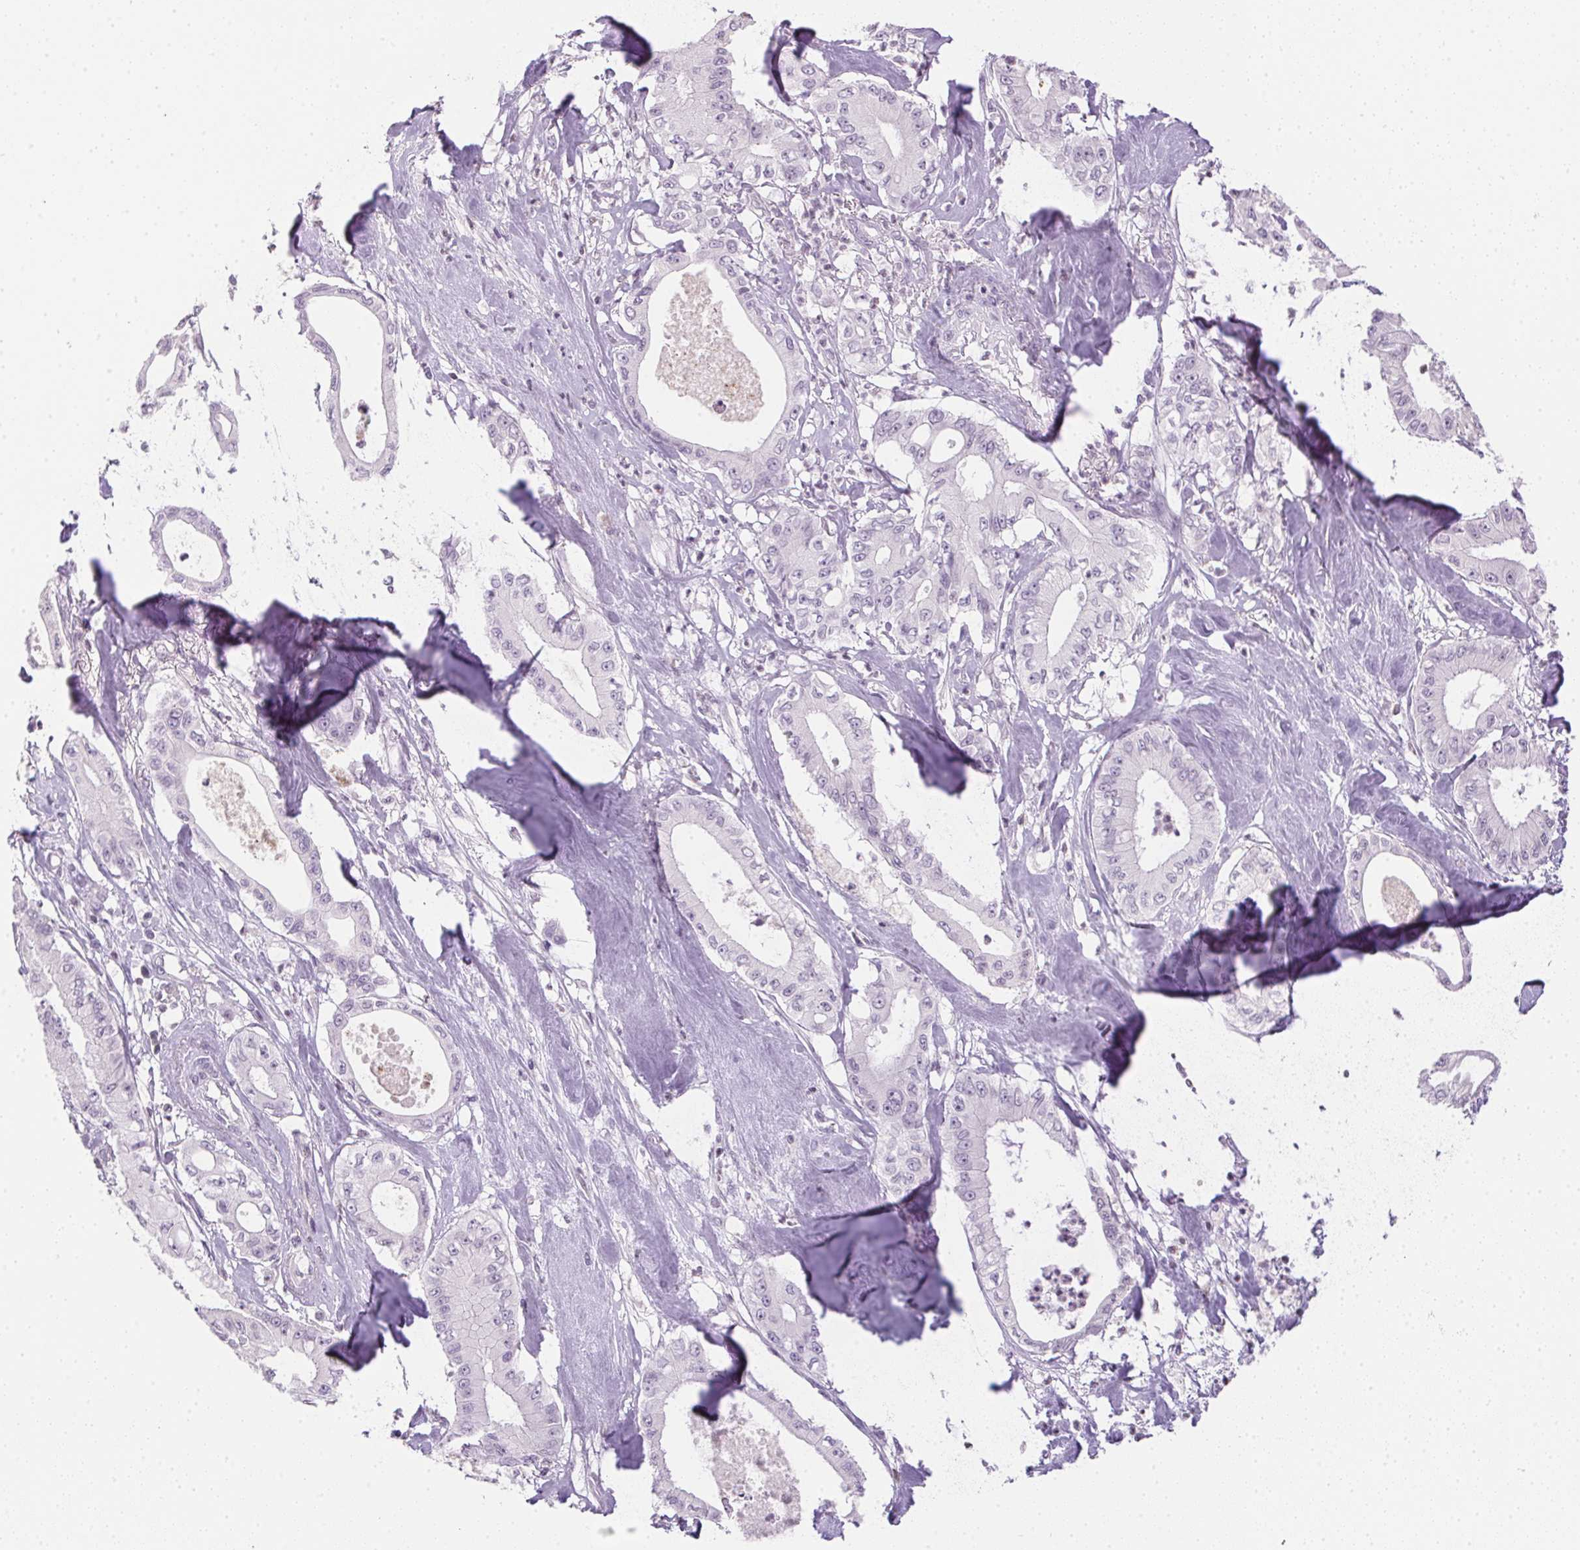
{"staining": {"intensity": "negative", "quantity": "none", "location": "none"}, "tissue": "pancreatic cancer", "cell_type": "Tumor cells", "image_type": "cancer", "snomed": [{"axis": "morphology", "description": "Adenocarcinoma, NOS"}, {"axis": "topography", "description": "Pancreas"}], "caption": "Immunohistochemistry photomicrograph of human adenocarcinoma (pancreatic) stained for a protein (brown), which displays no staining in tumor cells.", "gene": "PRL", "patient": {"sex": "male", "age": 71}}